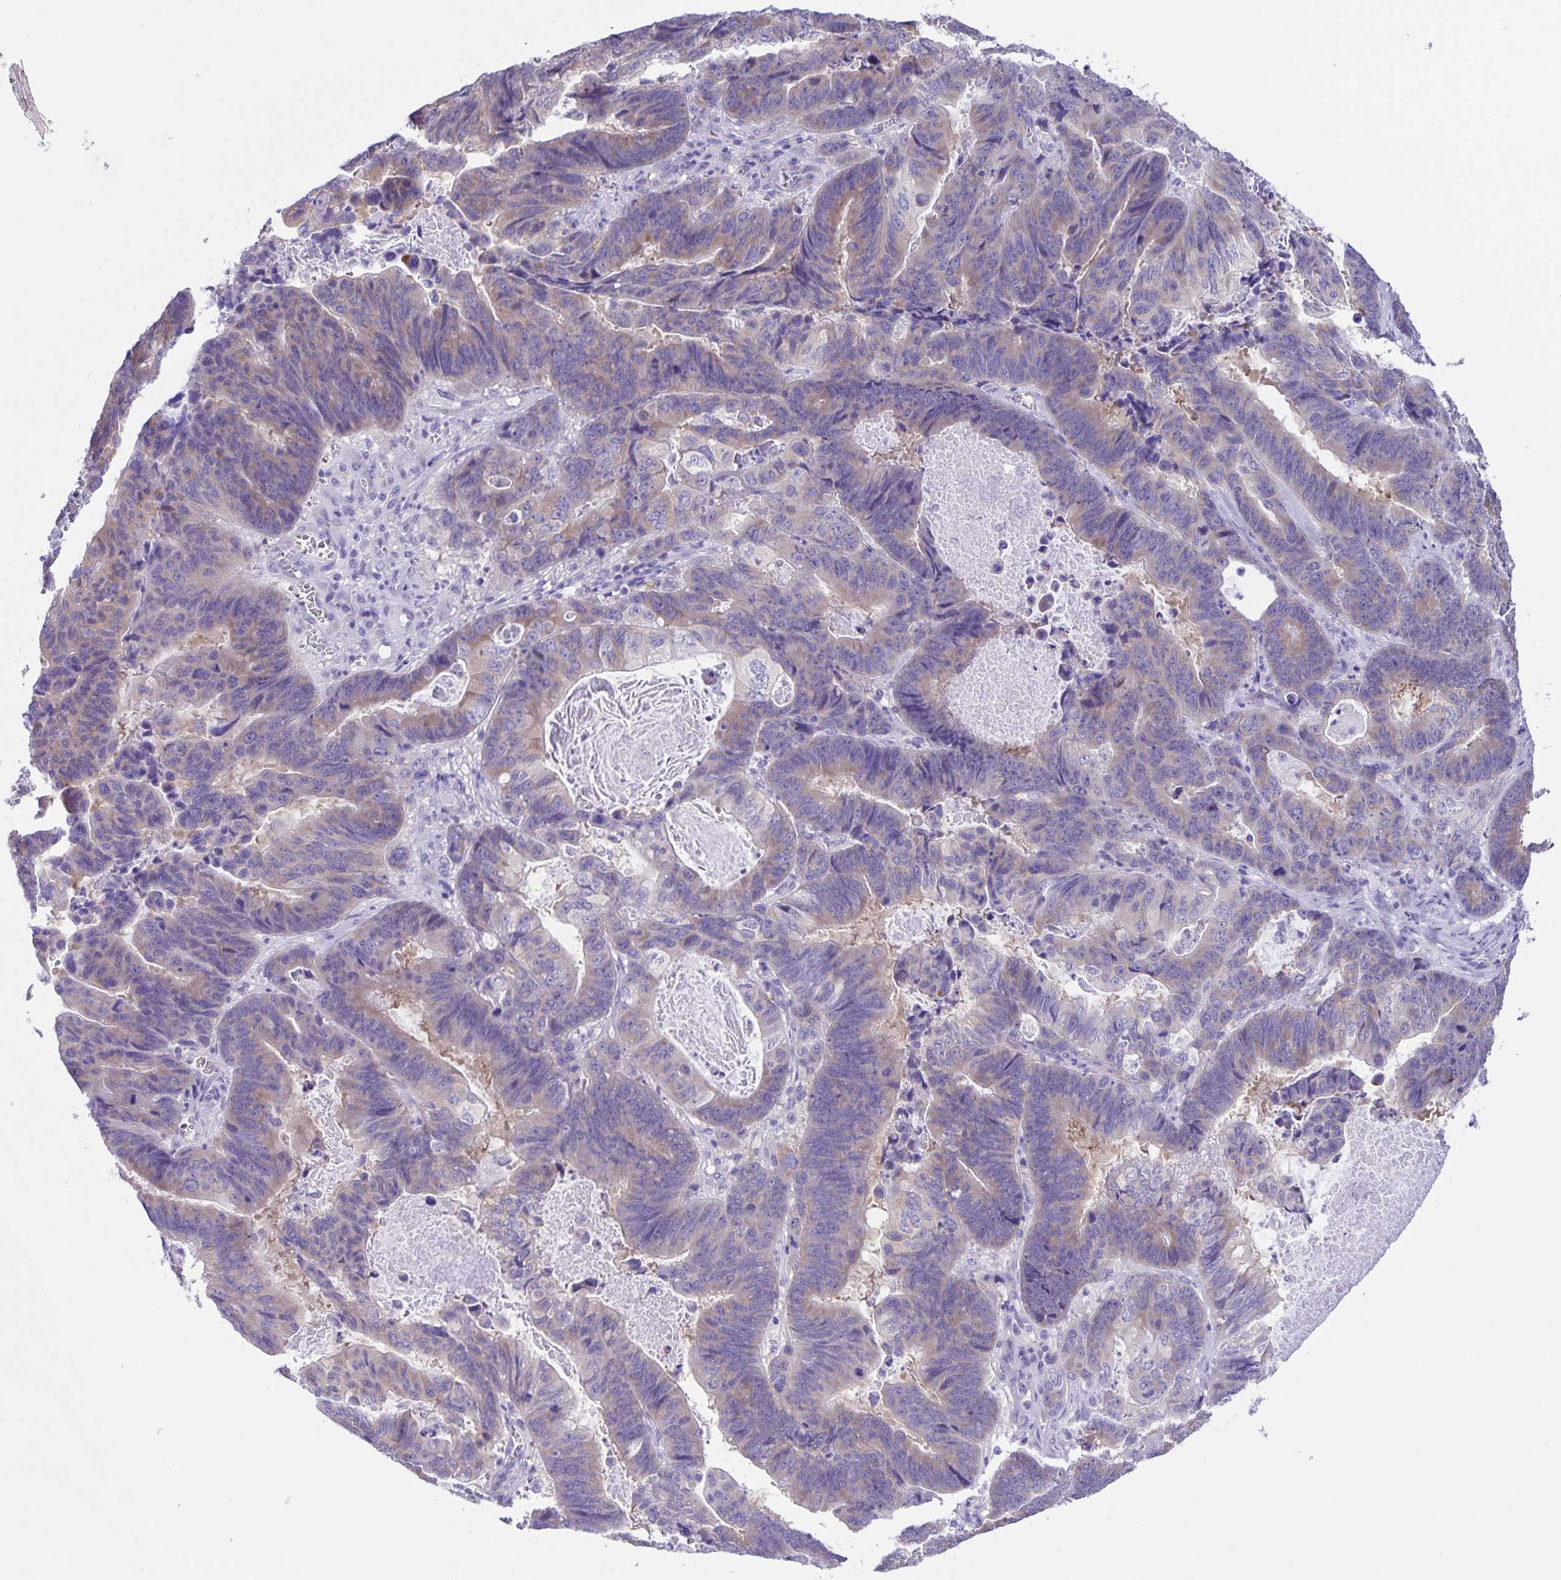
{"staining": {"intensity": "weak", "quantity": "25%-75%", "location": "cytoplasmic/membranous"}, "tissue": "lung cancer", "cell_type": "Tumor cells", "image_type": "cancer", "snomed": [{"axis": "morphology", "description": "Aneuploidy"}, {"axis": "morphology", "description": "Adenocarcinoma, NOS"}, {"axis": "morphology", "description": "Adenocarcinoma primary or metastatic"}, {"axis": "topography", "description": "Lung"}], "caption": "Immunohistochemical staining of adenocarcinoma (lung) displays weak cytoplasmic/membranous protein expression in approximately 25%-75% of tumor cells.", "gene": "CAPSL", "patient": {"sex": "female", "age": 75}}